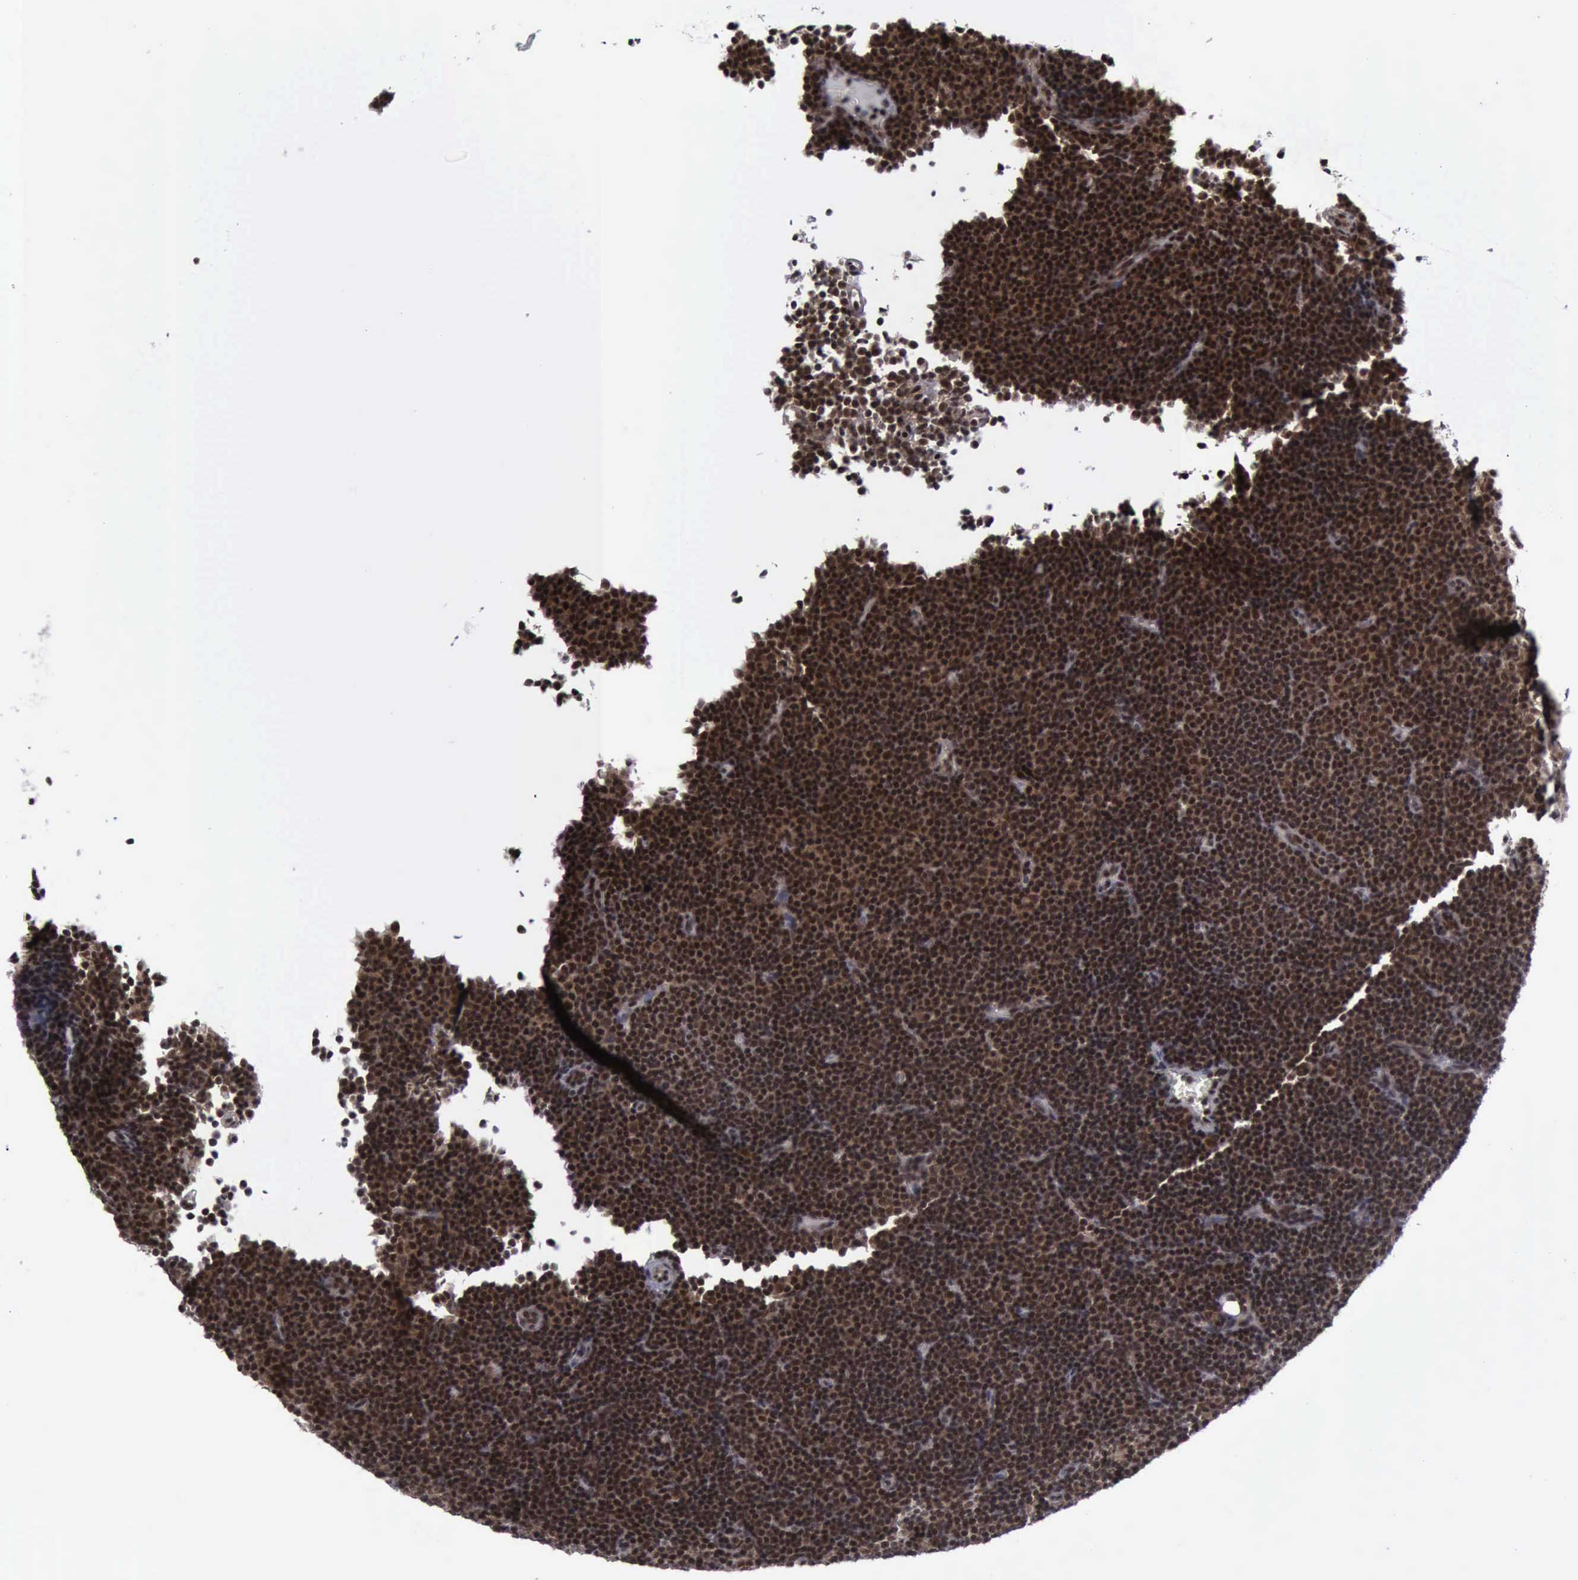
{"staining": {"intensity": "strong", "quantity": ">75%", "location": "cytoplasmic/membranous,nuclear"}, "tissue": "lymphoma", "cell_type": "Tumor cells", "image_type": "cancer", "snomed": [{"axis": "morphology", "description": "Malignant lymphoma, non-Hodgkin's type, Low grade"}, {"axis": "topography", "description": "Lymph node"}], "caption": "IHC (DAB) staining of lymphoma reveals strong cytoplasmic/membranous and nuclear protein staining in about >75% of tumor cells.", "gene": "ATM", "patient": {"sex": "male", "age": 57}}